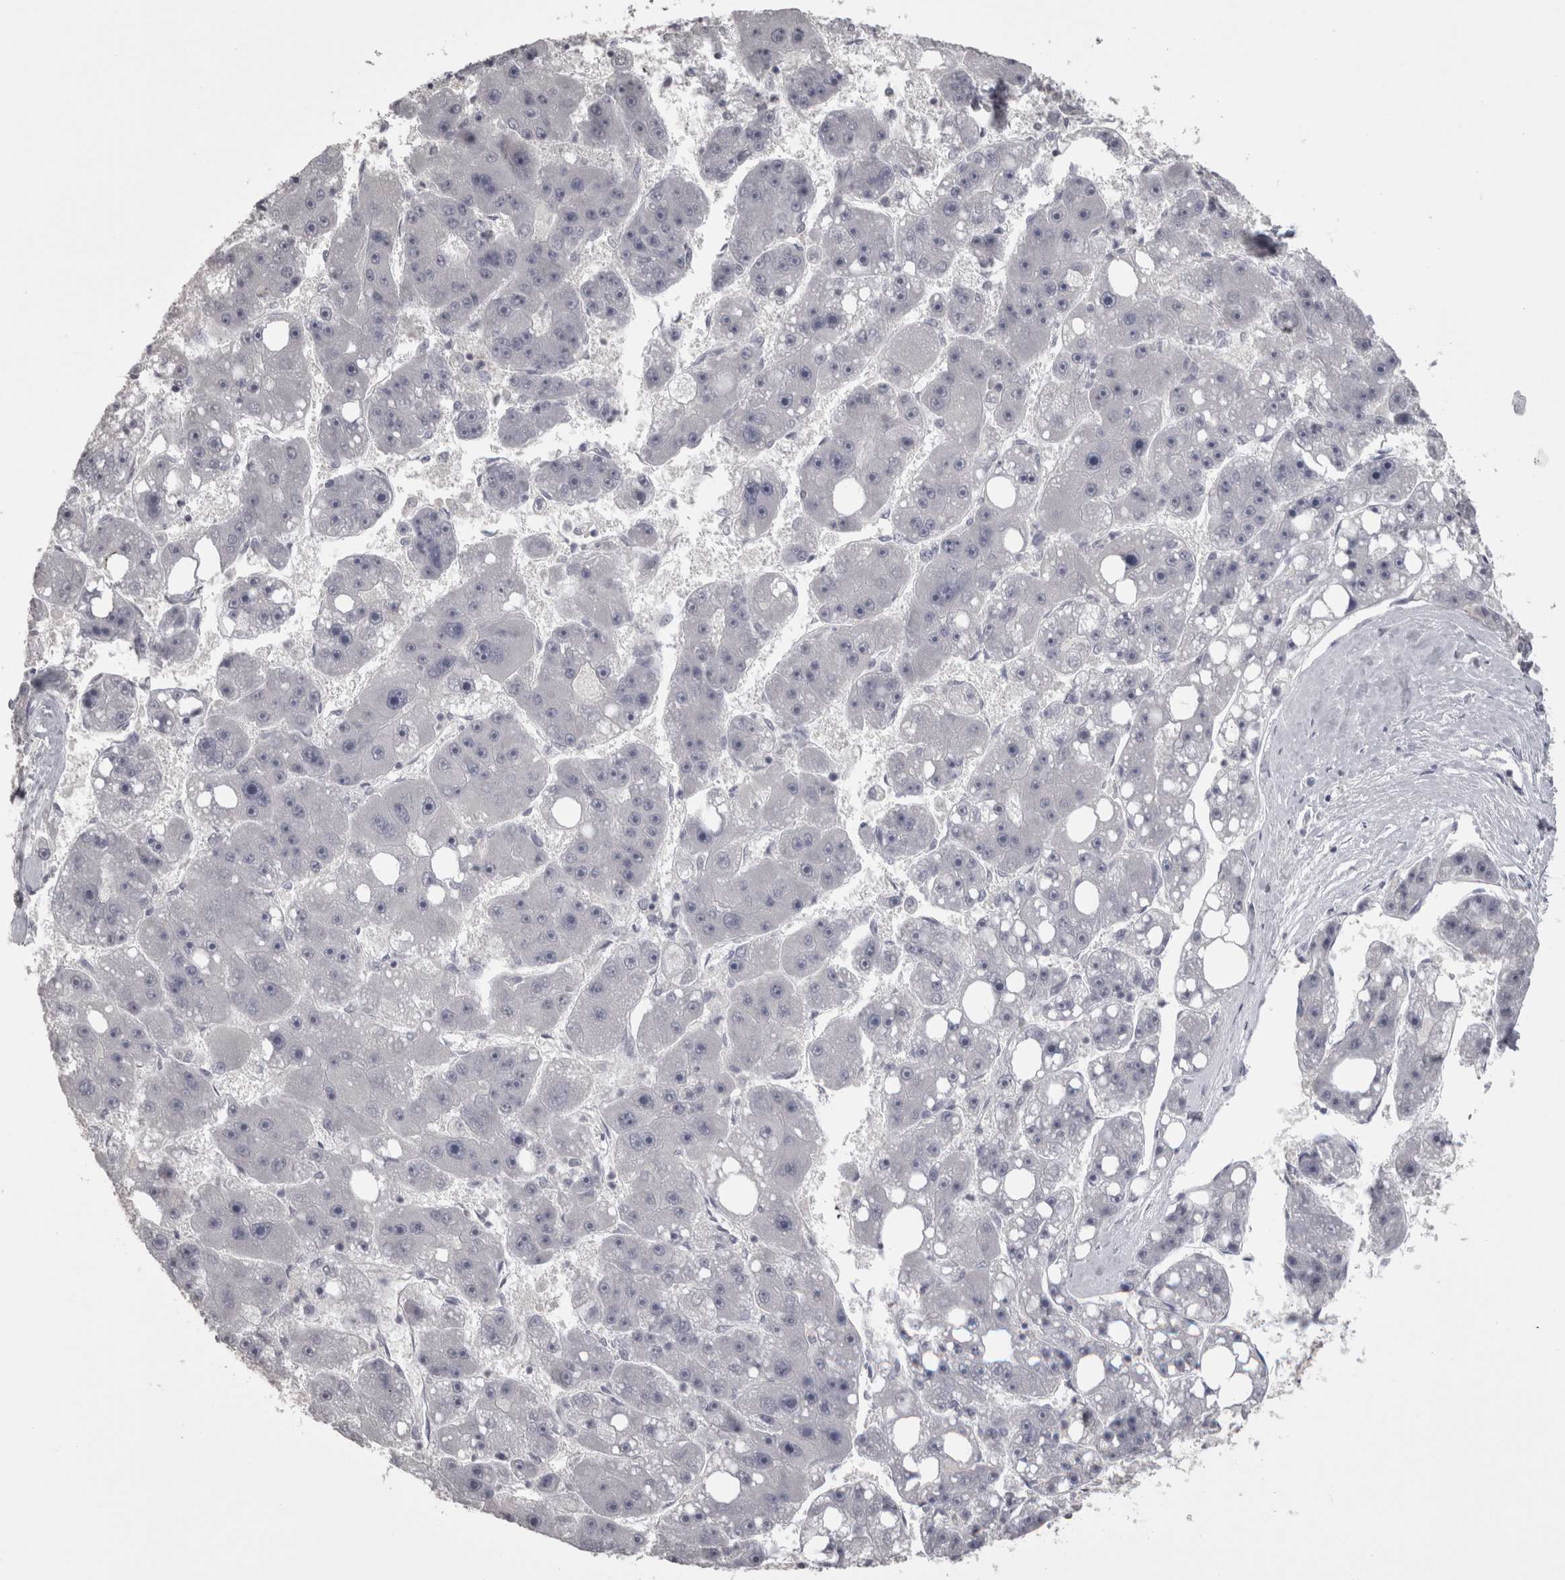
{"staining": {"intensity": "negative", "quantity": "none", "location": "none"}, "tissue": "liver cancer", "cell_type": "Tumor cells", "image_type": "cancer", "snomed": [{"axis": "morphology", "description": "Carcinoma, Hepatocellular, NOS"}, {"axis": "topography", "description": "Liver"}], "caption": "Immunohistochemistry (IHC) image of human liver cancer (hepatocellular carcinoma) stained for a protein (brown), which shows no staining in tumor cells.", "gene": "LAX1", "patient": {"sex": "female", "age": 61}}